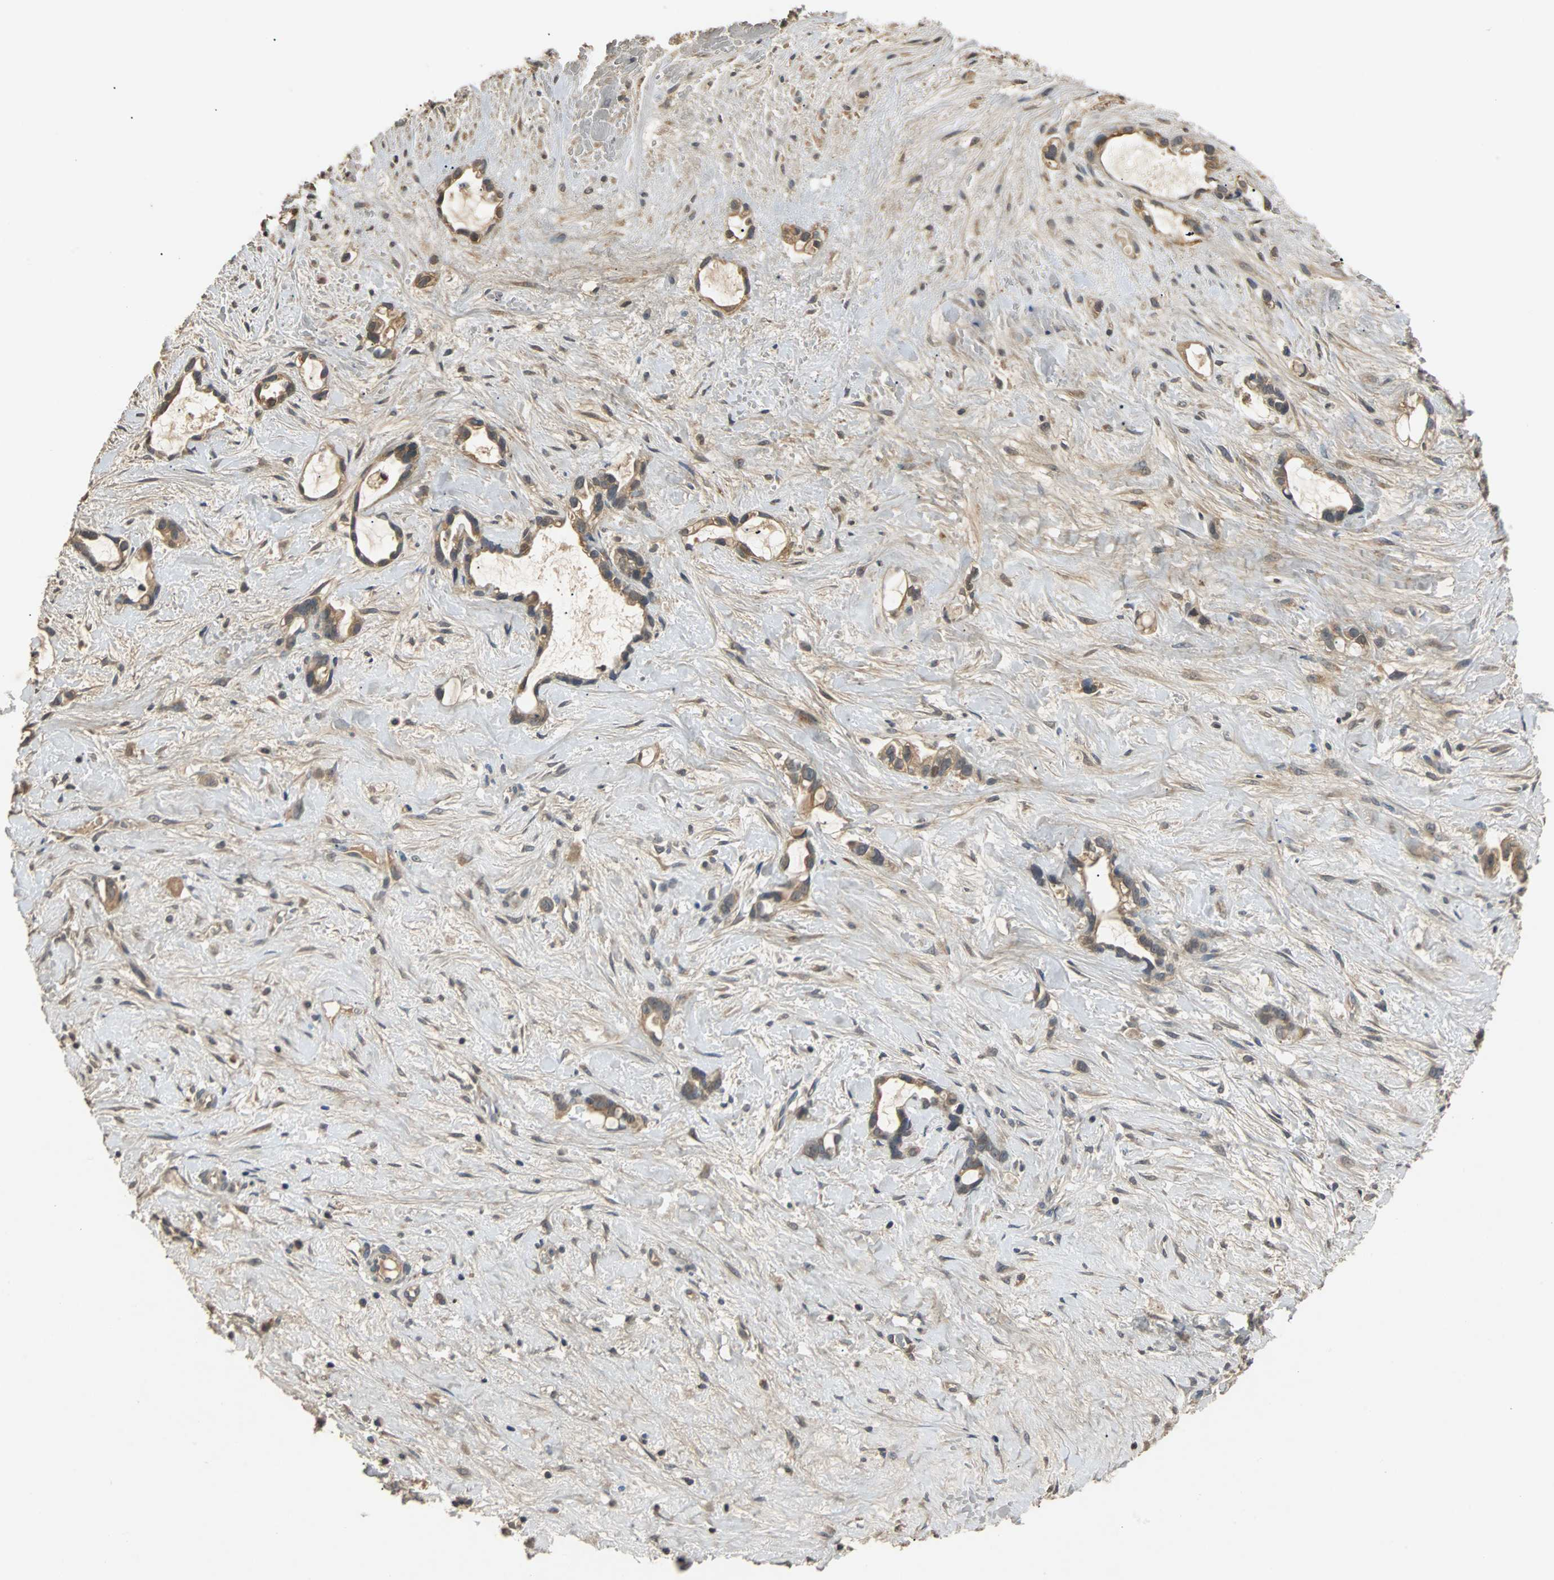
{"staining": {"intensity": "moderate", "quantity": ">75%", "location": "cytoplasmic/membranous"}, "tissue": "liver cancer", "cell_type": "Tumor cells", "image_type": "cancer", "snomed": [{"axis": "morphology", "description": "Cholangiocarcinoma"}, {"axis": "topography", "description": "Liver"}], "caption": "Liver cancer (cholangiocarcinoma) stained for a protein displays moderate cytoplasmic/membranous positivity in tumor cells.", "gene": "ABHD2", "patient": {"sex": "female", "age": 65}}